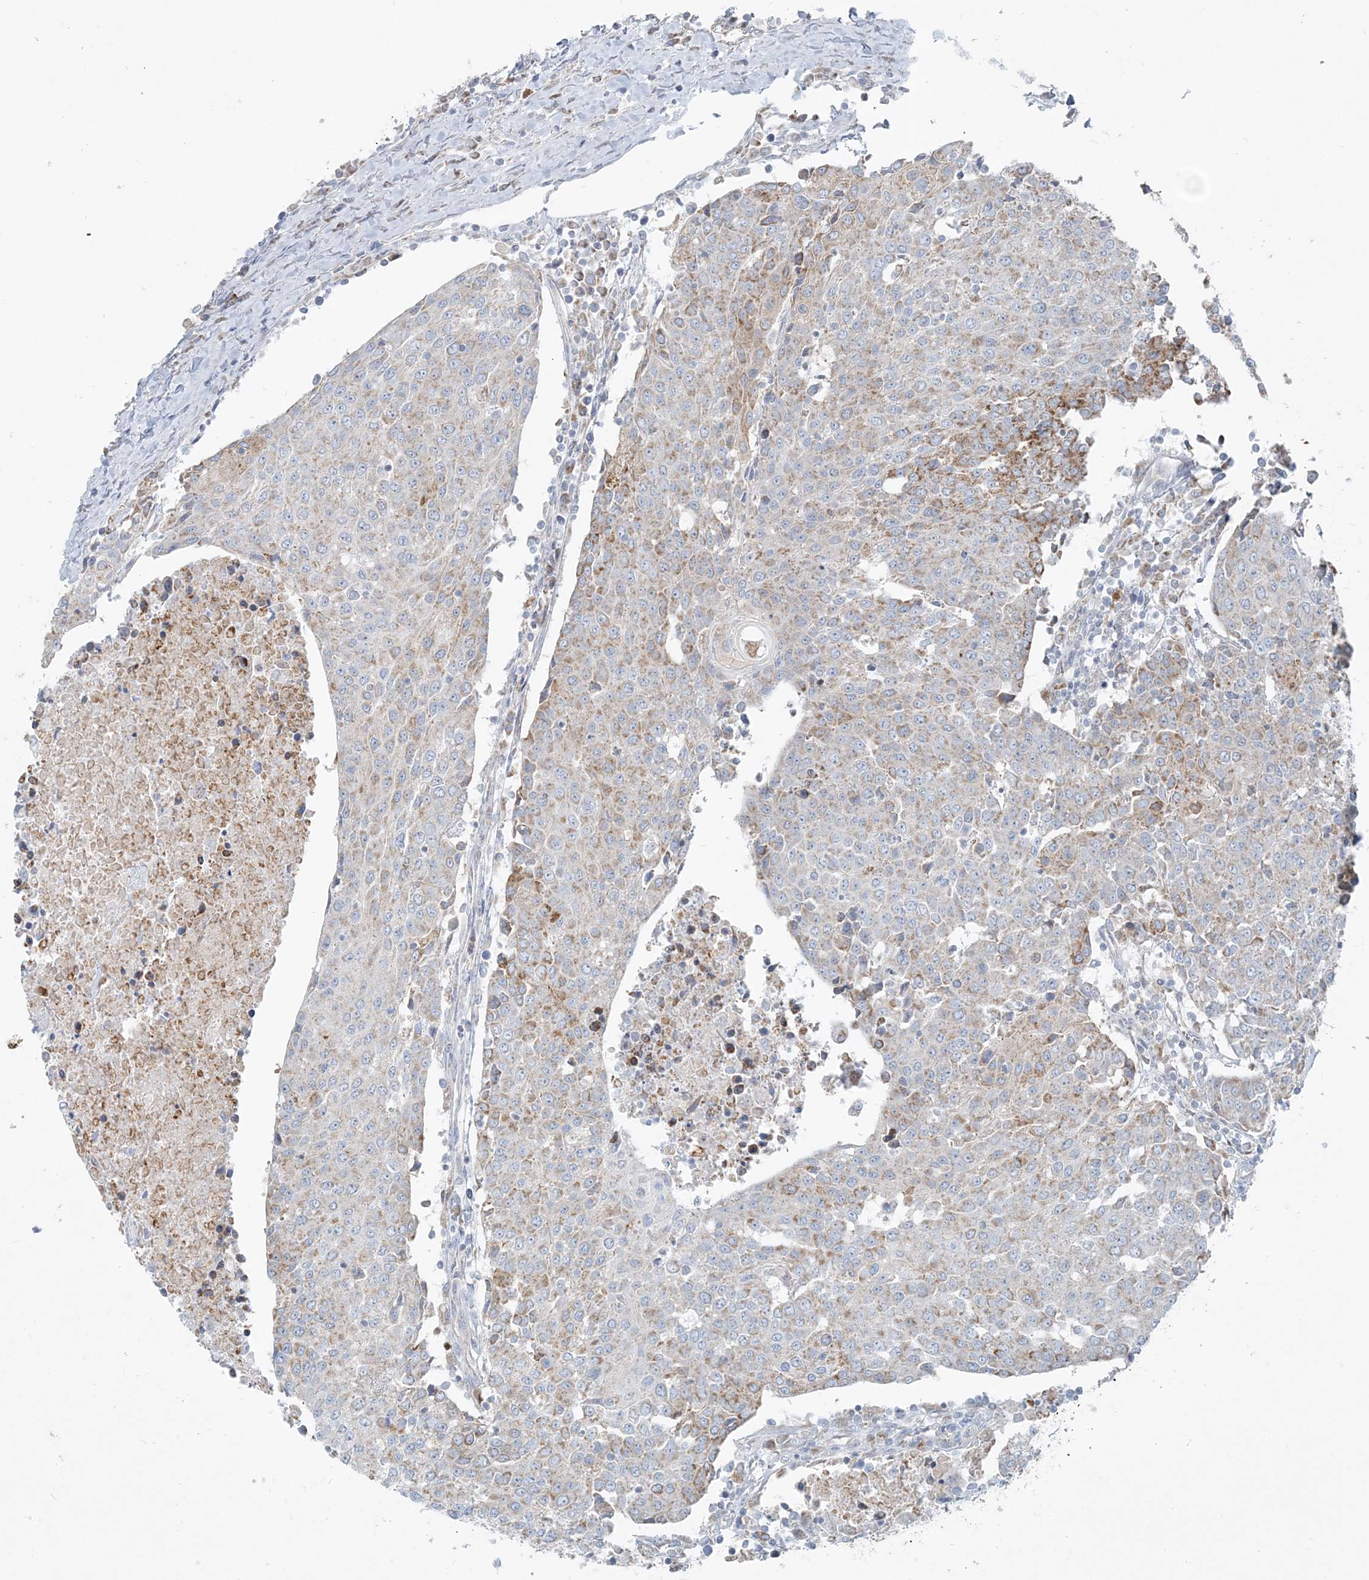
{"staining": {"intensity": "moderate", "quantity": "25%-75%", "location": "cytoplasmic/membranous"}, "tissue": "urothelial cancer", "cell_type": "Tumor cells", "image_type": "cancer", "snomed": [{"axis": "morphology", "description": "Urothelial carcinoma, High grade"}, {"axis": "topography", "description": "Urinary bladder"}], "caption": "Moderate cytoplasmic/membranous positivity is appreciated in about 25%-75% of tumor cells in urothelial carcinoma (high-grade). (brown staining indicates protein expression, while blue staining denotes nuclei).", "gene": "PCCB", "patient": {"sex": "female", "age": 85}}